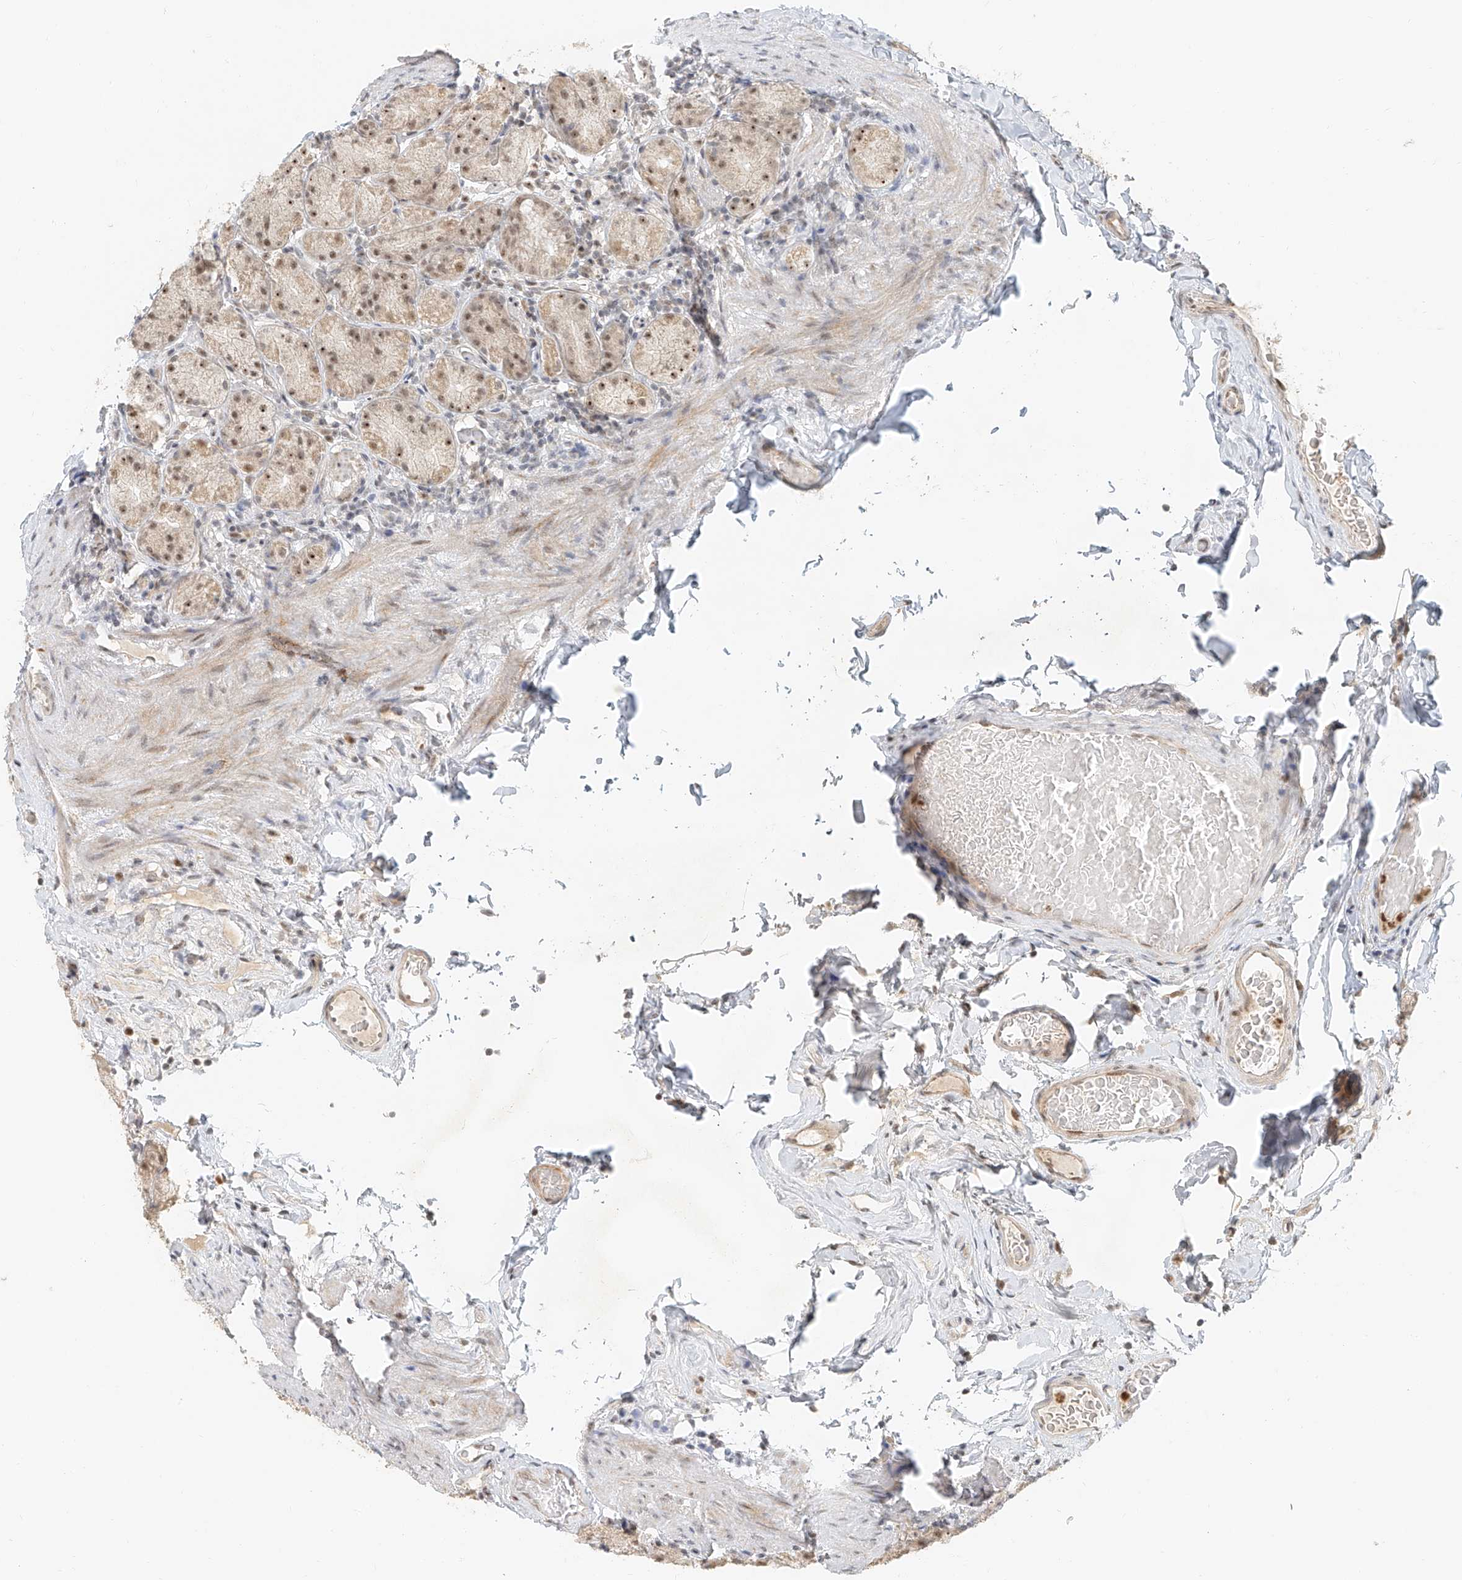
{"staining": {"intensity": "moderate", "quantity": ">75%", "location": "nuclear"}, "tissue": "stomach", "cell_type": "Glandular cells", "image_type": "normal", "snomed": [{"axis": "morphology", "description": "Normal tissue, NOS"}, {"axis": "topography", "description": "Stomach, upper"}], "caption": "Immunohistochemical staining of unremarkable stomach exhibits moderate nuclear protein expression in about >75% of glandular cells. Using DAB (brown) and hematoxylin (blue) stains, captured at high magnification using brightfield microscopy.", "gene": "CXorf58", "patient": {"sex": "male", "age": 68}}